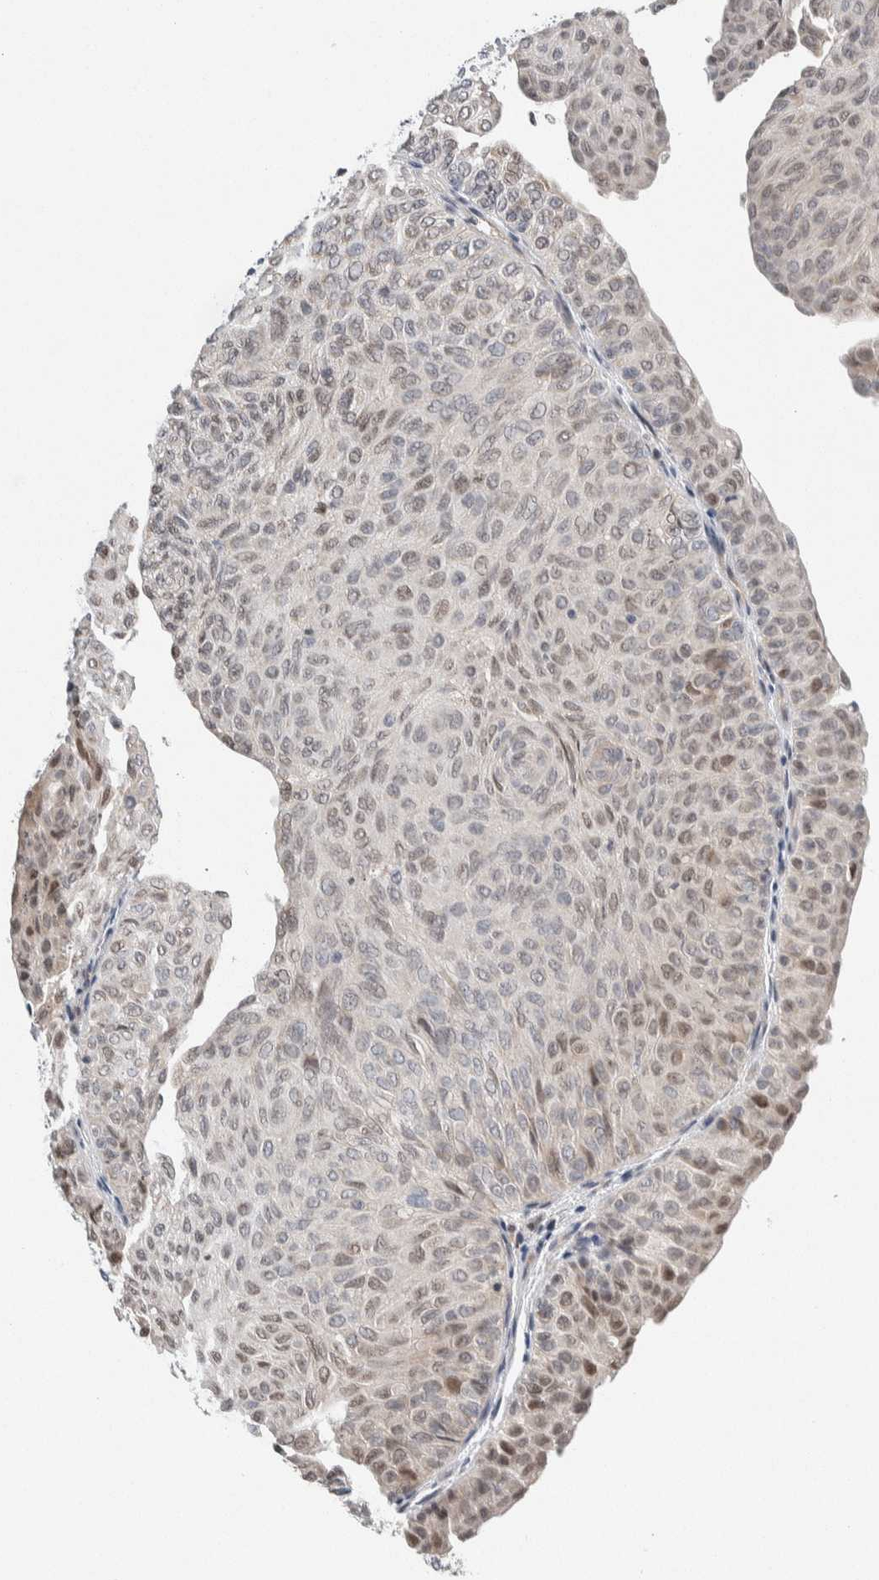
{"staining": {"intensity": "weak", "quantity": "25%-75%", "location": "cytoplasmic/membranous,nuclear"}, "tissue": "urothelial cancer", "cell_type": "Tumor cells", "image_type": "cancer", "snomed": [{"axis": "morphology", "description": "Urothelial carcinoma, Low grade"}, {"axis": "topography", "description": "Urinary bladder"}], "caption": "A micrograph of urothelial cancer stained for a protein shows weak cytoplasmic/membranous and nuclear brown staining in tumor cells.", "gene": "NEUROD1", "patient": {"sex": "male", "age": 78}}